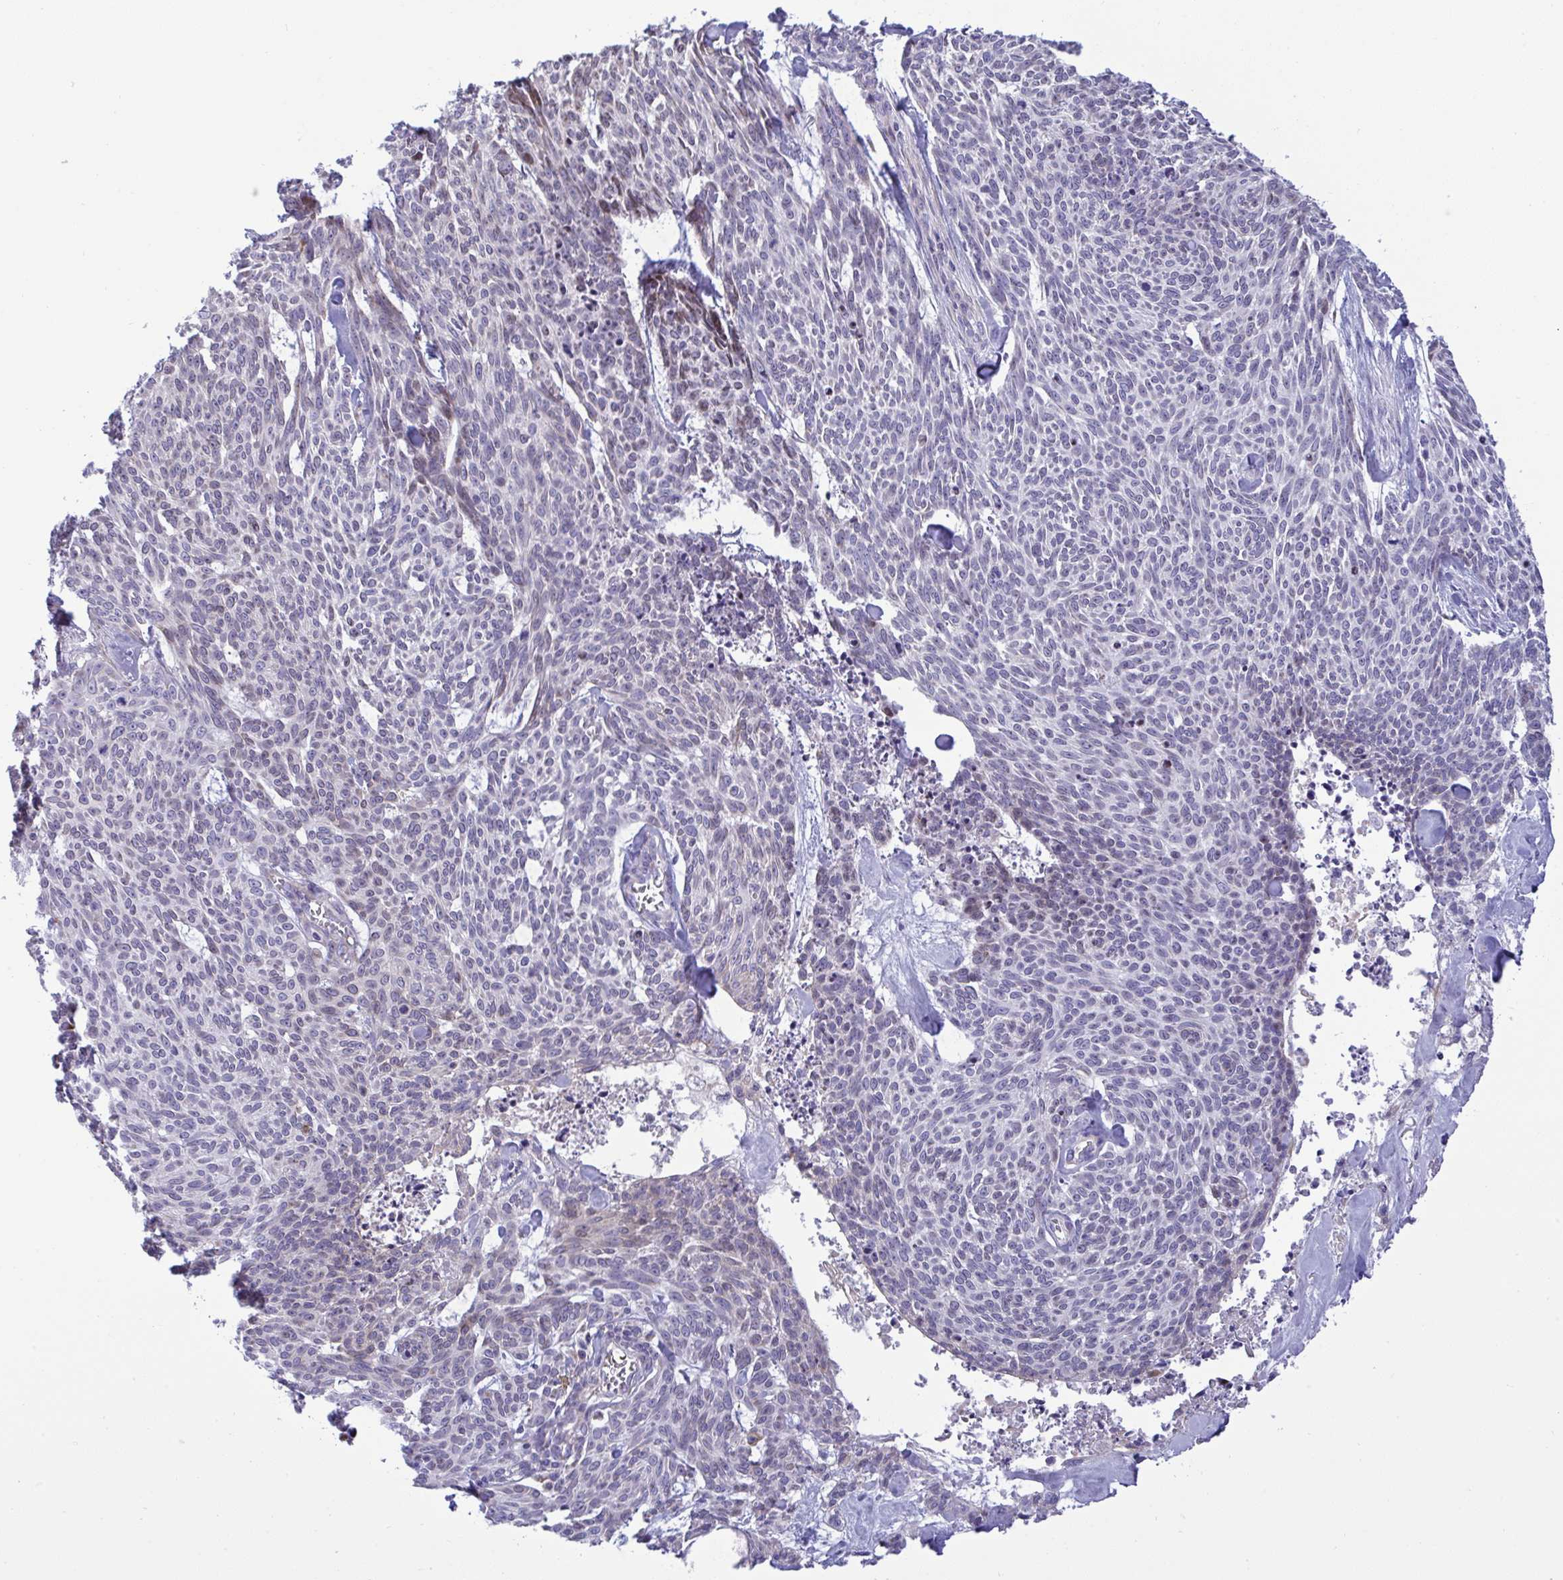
{"staining": {"intensity": "negative", "quantity": "none", "location": "none"}, "tissue": "skin cancer", "cell_type": "Tumor cells", "image_type": "cancer", "snomed": [{"axis": "morphology", "description": "Basal cell carcinoma"}, {"axis": "topography", "description": "Skin"}], "caption": "There is no significant staining in tumor cells of skin cancer.", "gene": "NTN1", "patient": {"sex": "female", "age": 93}}